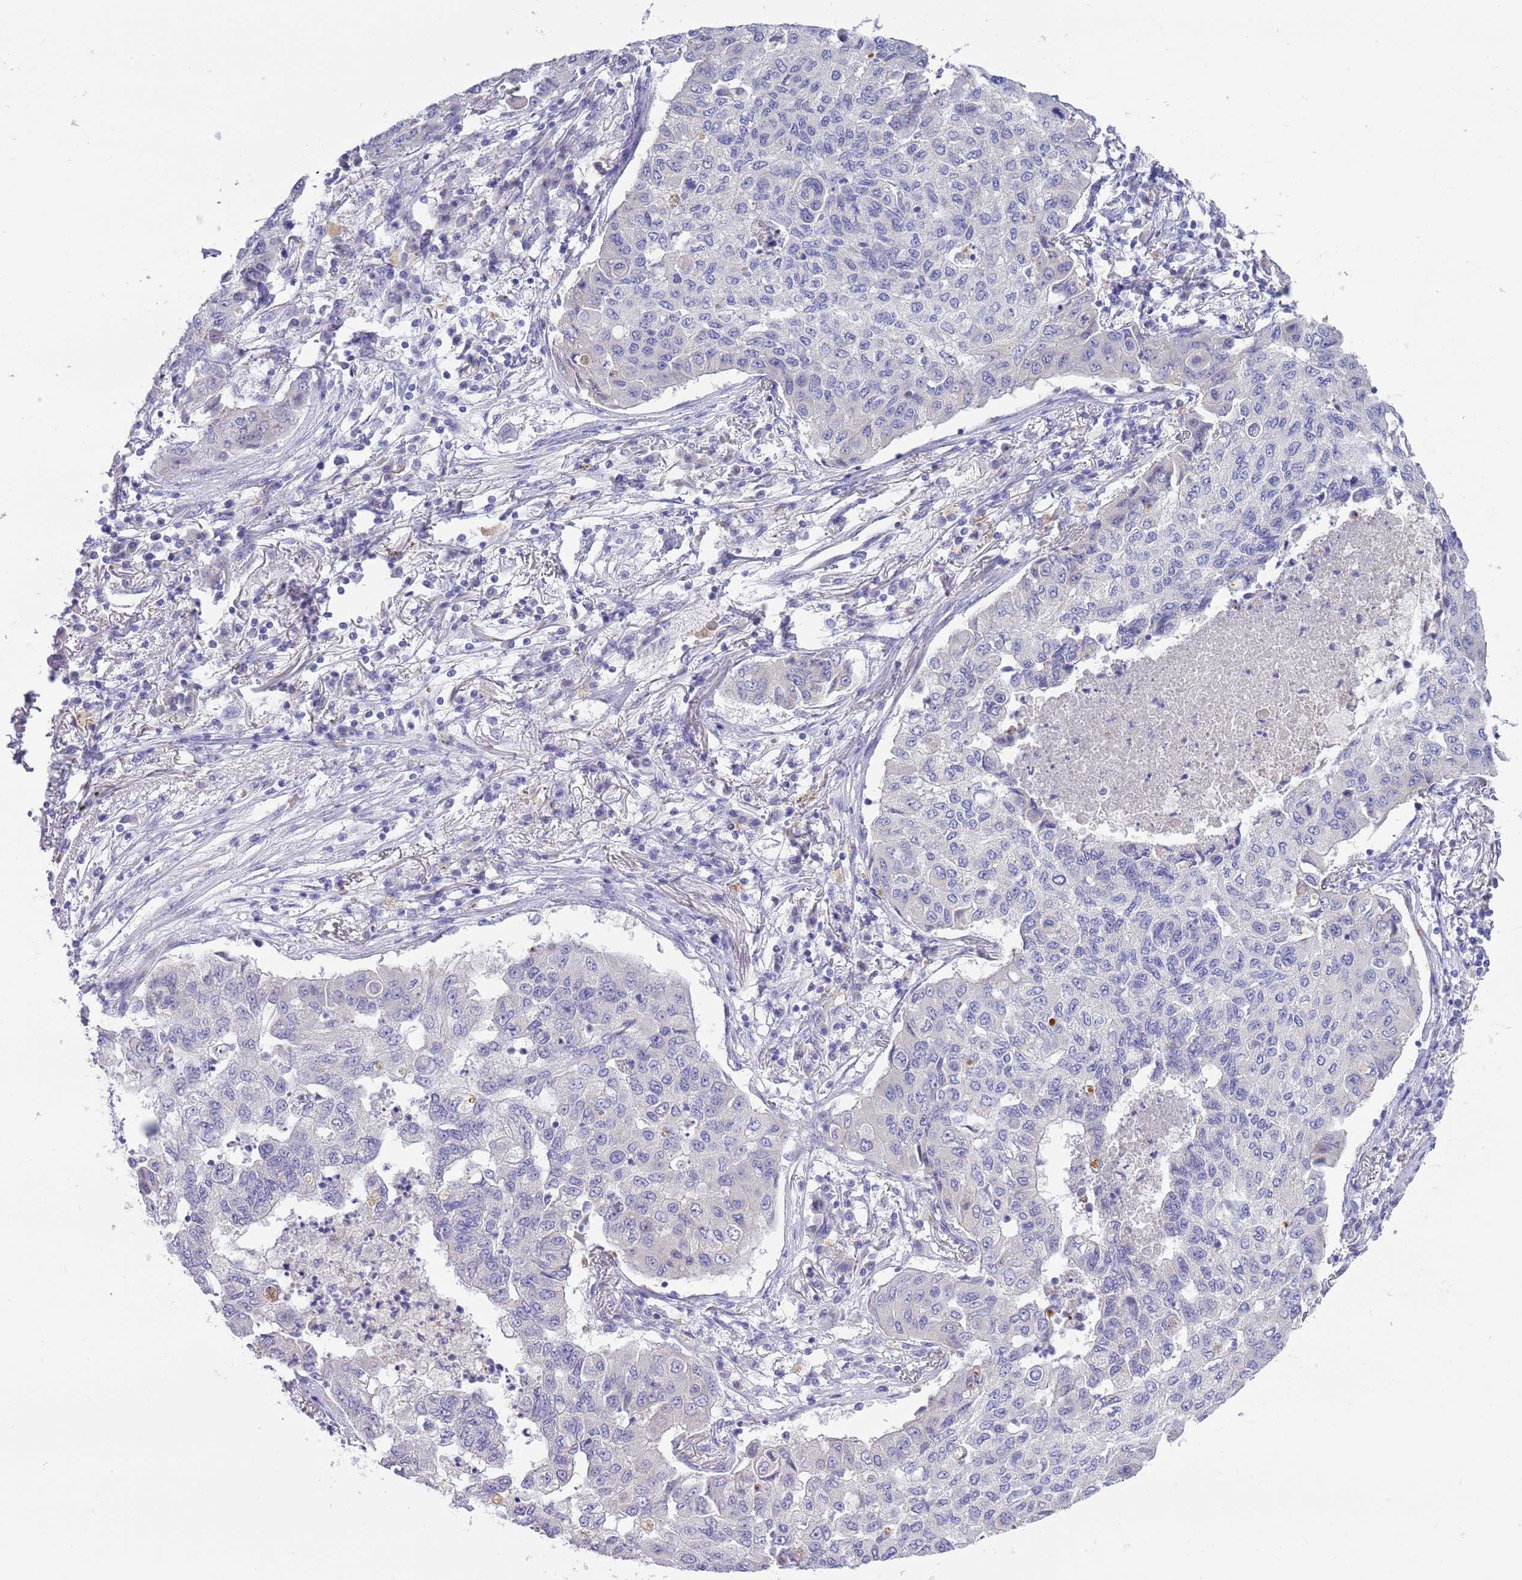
{"staining": {"intensity": "negative", "quantity": "none", "location": "none"}, "tissue": "lung cancer", "cell_type": "Tumor cells", "image_type": "cancer", "snomed": [{"axis": "morphology", "description": "Squamous cell carcinoma, NOS"}, {"axis": "topography", "description": "Lung"}], "caption": "The immunohistochemistry (IHC) image has no significant expression in tumor cells of lung cancer tissue.", "gene": "DDHD1", "patient": {"sex": "male", "age": 74}}